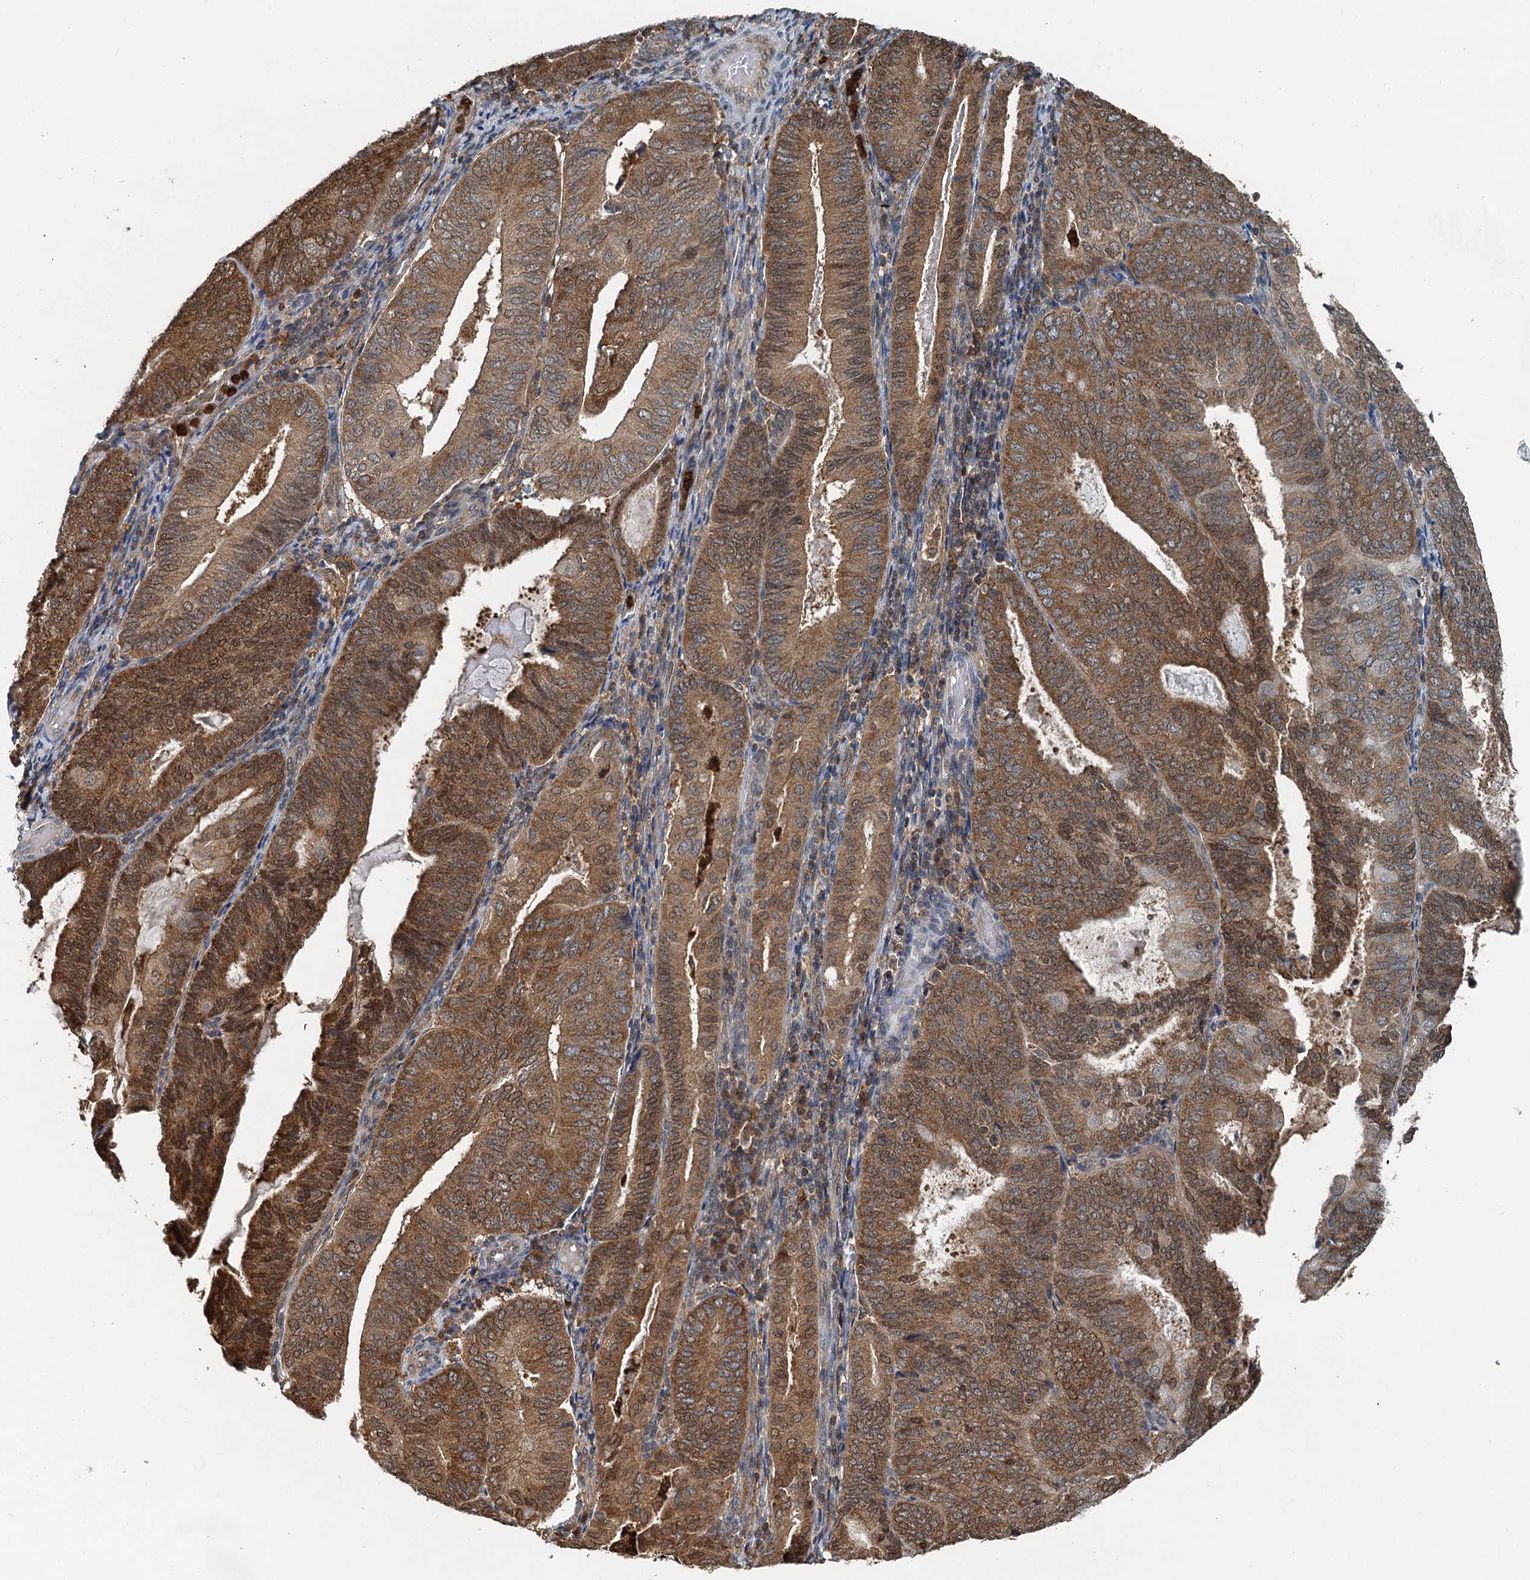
{"staining": {"intensity": "moderate", "quantity": ">75%", "location": "cytoplasmic/membranous"}, "tissue": "endometrial cancer", "cell_type": "Tumor cells", "image_type": "cancer", "snomed": [{"axis": "morphology", "description": "Adenocarcinoma, NOS"}, {"axis": "topography", "description": "Endometrium"}], "caption": "This micrograph shows endometrial cancer stained with immunohistochemistry (IHC) to label a protein in brown. The cytoplasmic/membranous of tumor cells show moderate positivity for the protein. Nuclei are counter-stained blue.", "gene": "GPI", "patient": {"sex": "female", "age": 81}}